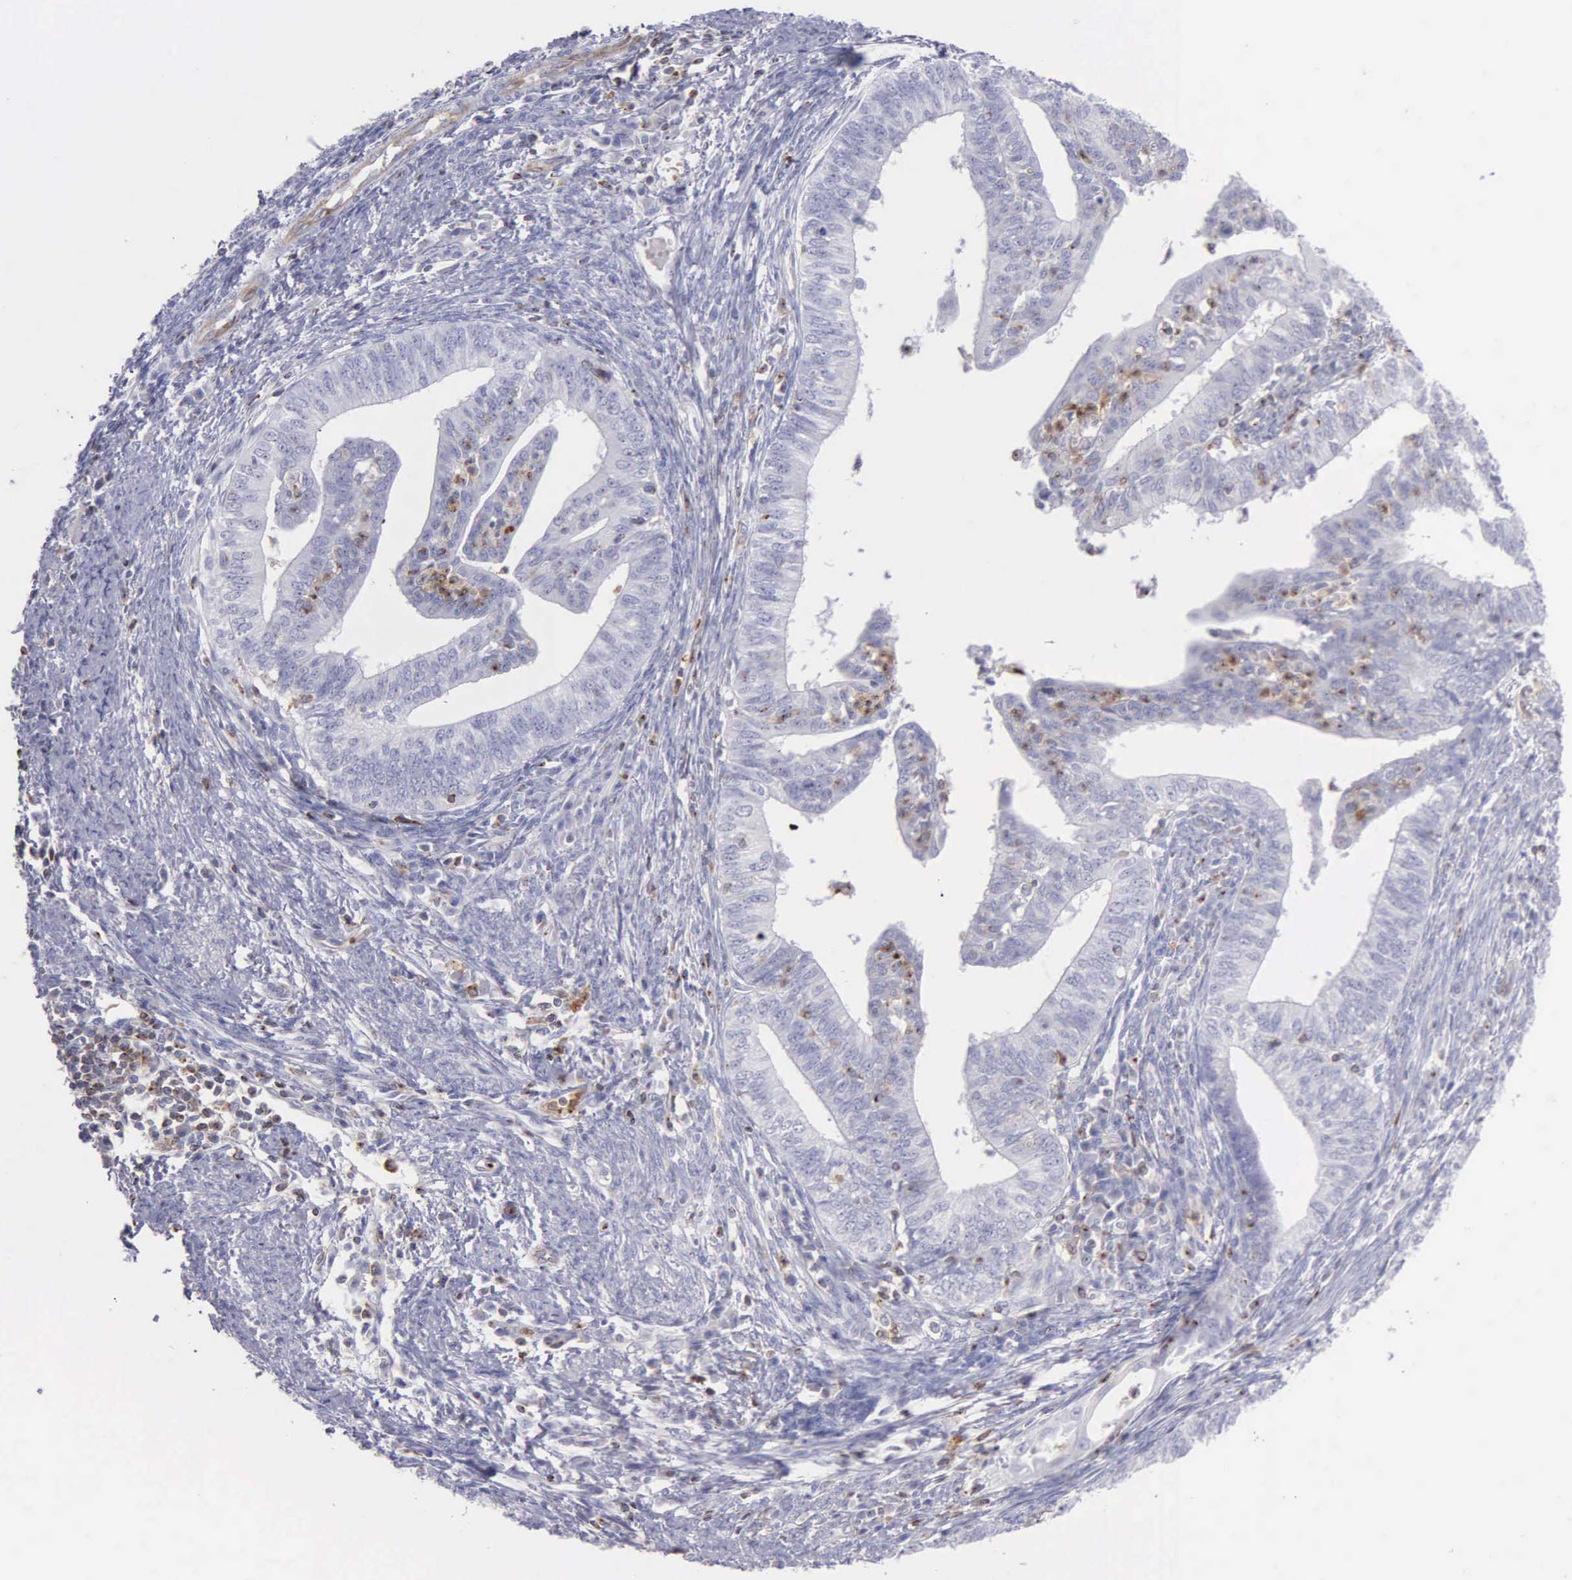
{"staining": {"intensity": "negative", "quantity": "none", "location": "none"}, "tissue": "endometrial cancer", "cell_type": "Tumor cells", "image_type": "cancer", "snomed": [{"axis": "morphology", "description": "Adenocarcinoma, NOS"}, {"axis": "topography", "description": "Endometrium"}], "caption": "Immunohistochemical staining of adenocarcinoma (endometrial) demonstrates no significant staining in tumor cells. (DAB (3,3'-diaminobenzidine) IHC, high magnification).", "gene": "SRGN", "patient": {"sex": "female", "age": 66}}